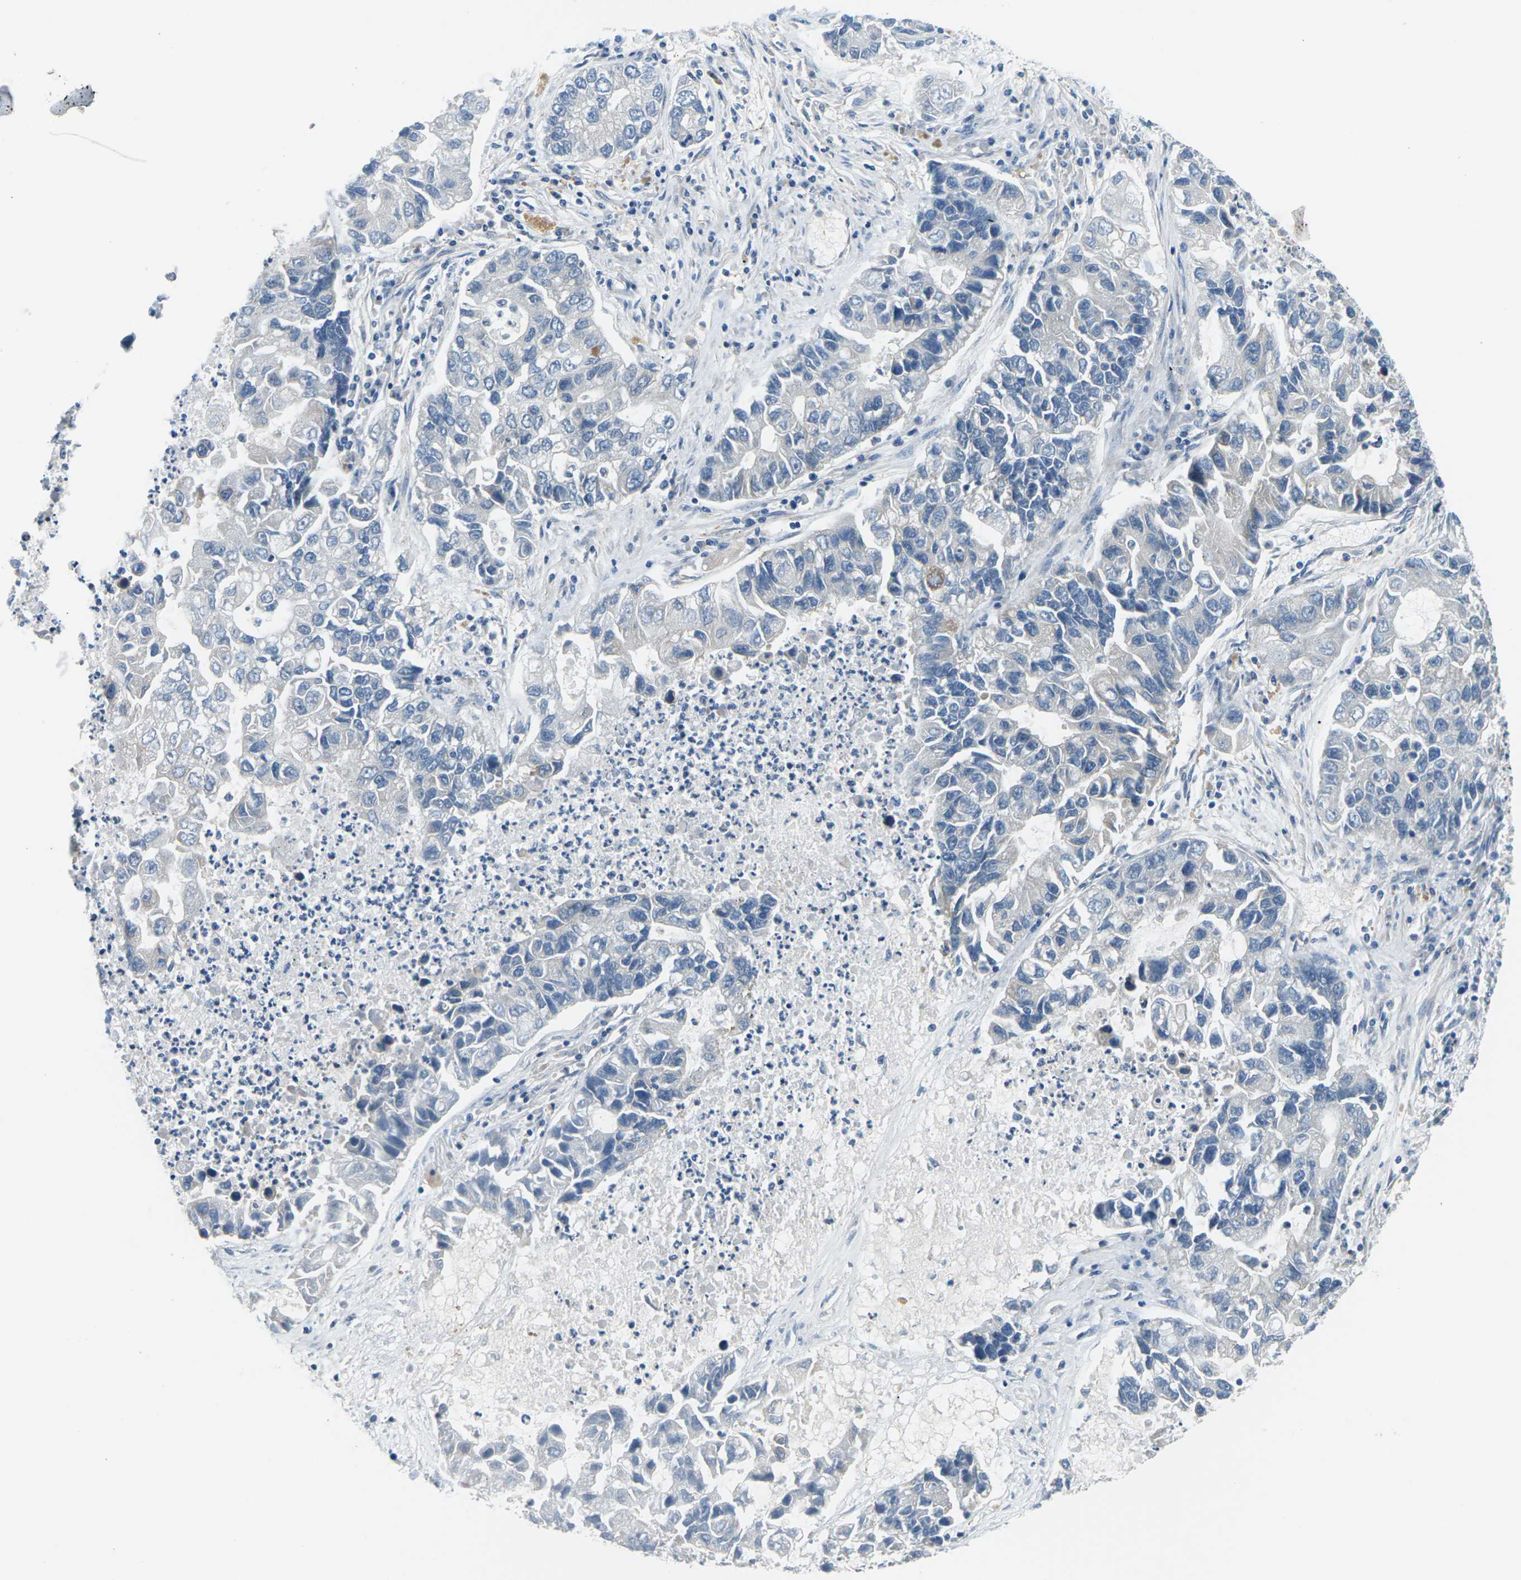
{"staining": {"intensity": "negative", "quantity": "none", "location": "none"}, "tissue": "lung cancer", "cell_type": "Tumor cells", "image_type": "cancer", "snomed": [{"axis": "morphology", "description": "Adenocarcinoma, NOS"}, {"axis": "topography", "description": "Lung"}], "caption": "Human lung cancer stained for a protein using immunohistochemistry demonstrates no expression in tumor cells.", "gene": "SLC13A3", "patient": {"sex": "female", "age": 51}}